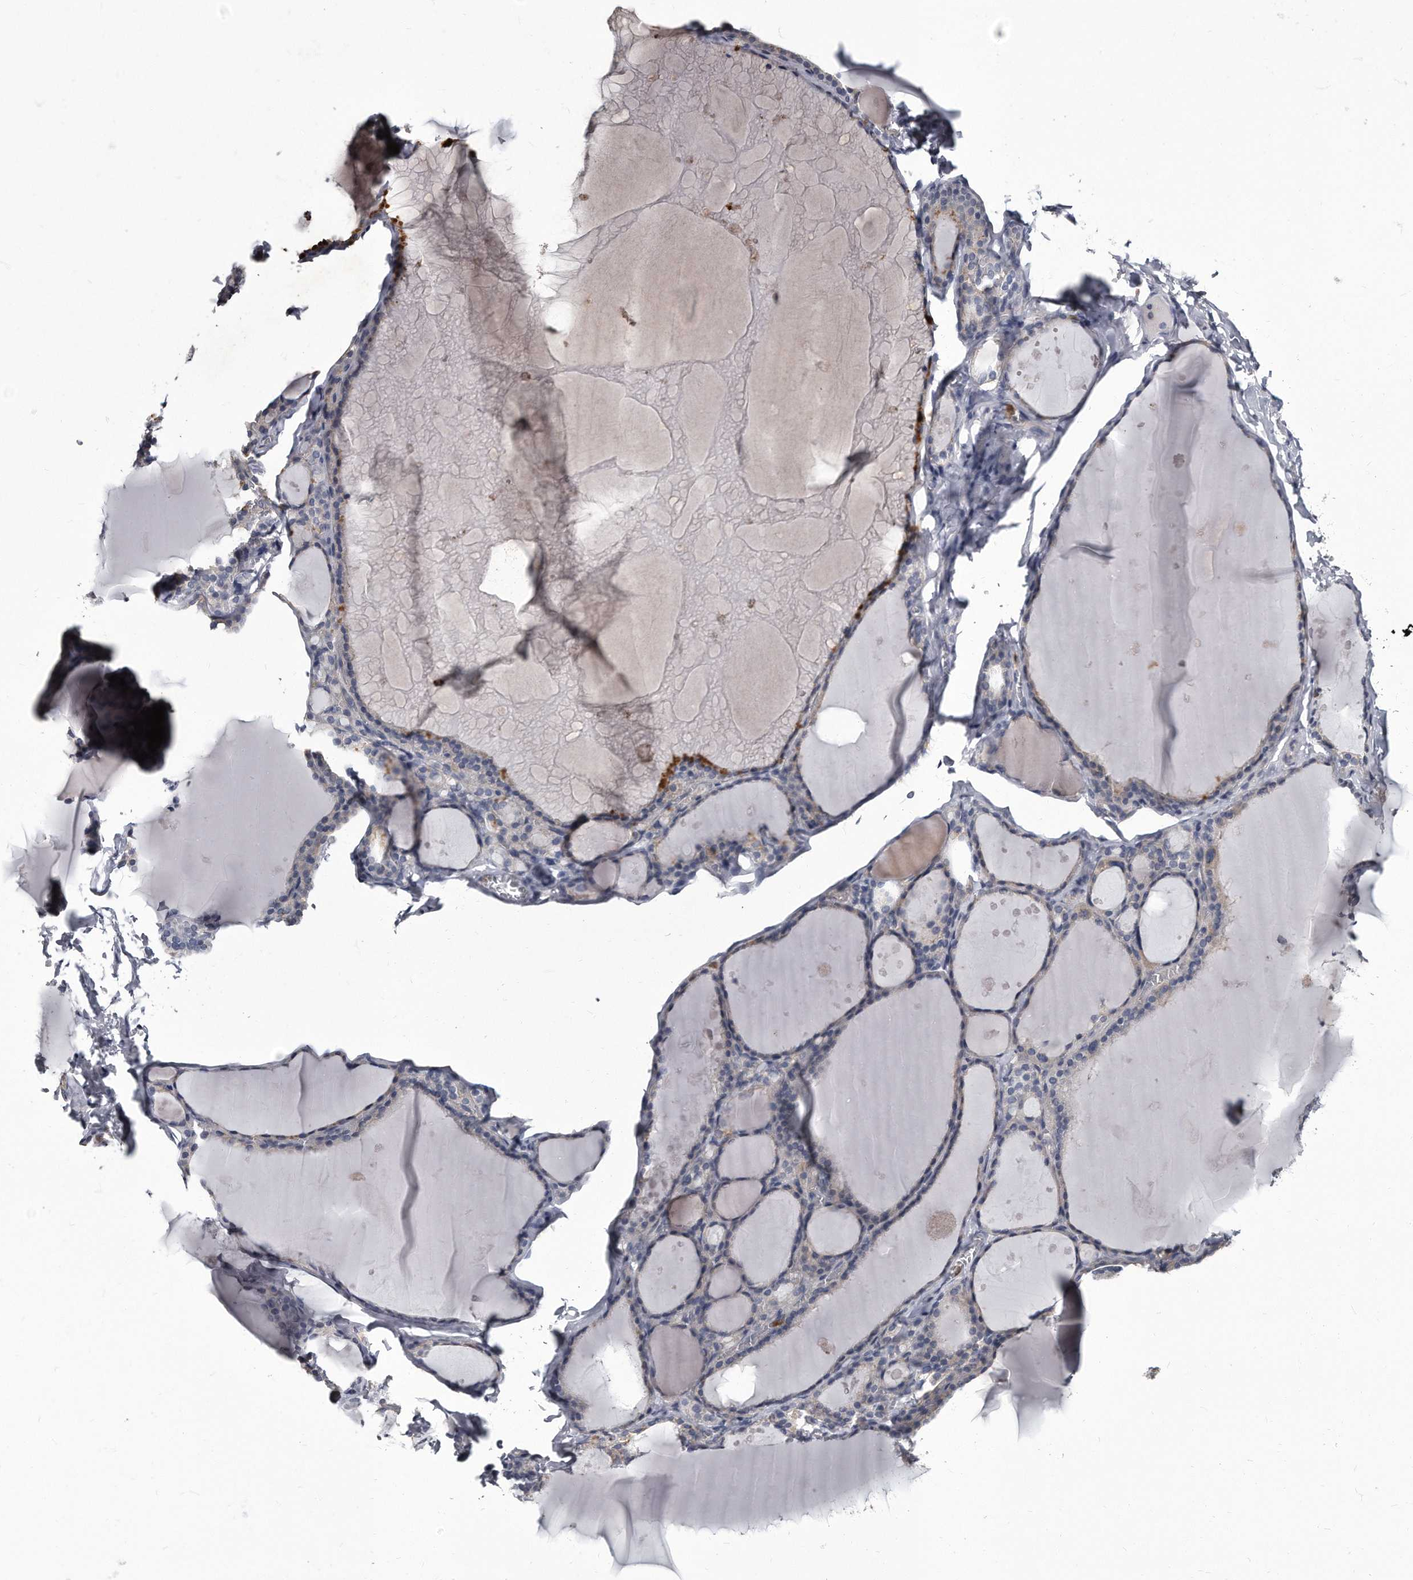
{"staining": {"intensity": "moderate", "quantity": "<25%", "location": "cytoplasmic/membranous"}, "tissue": "thyroid gland", "cell_type": "Glandular cells", "image_type": "normal", "snomed": [{"axis": "morphology", "description": "Normal tissue, NOS"}, {"axis": "topography", "description": "Thyroid gland"}], "caption": "Immunohistochemistry (IHC) (DAB) staining of unremarkable thyroid gland exhibits moderate cytoplasmic/membranous protein positivity in approximately <25% of glandular cells.", "gene": "GAPVD1", "patient": {"sex": "male", "age": 56}}